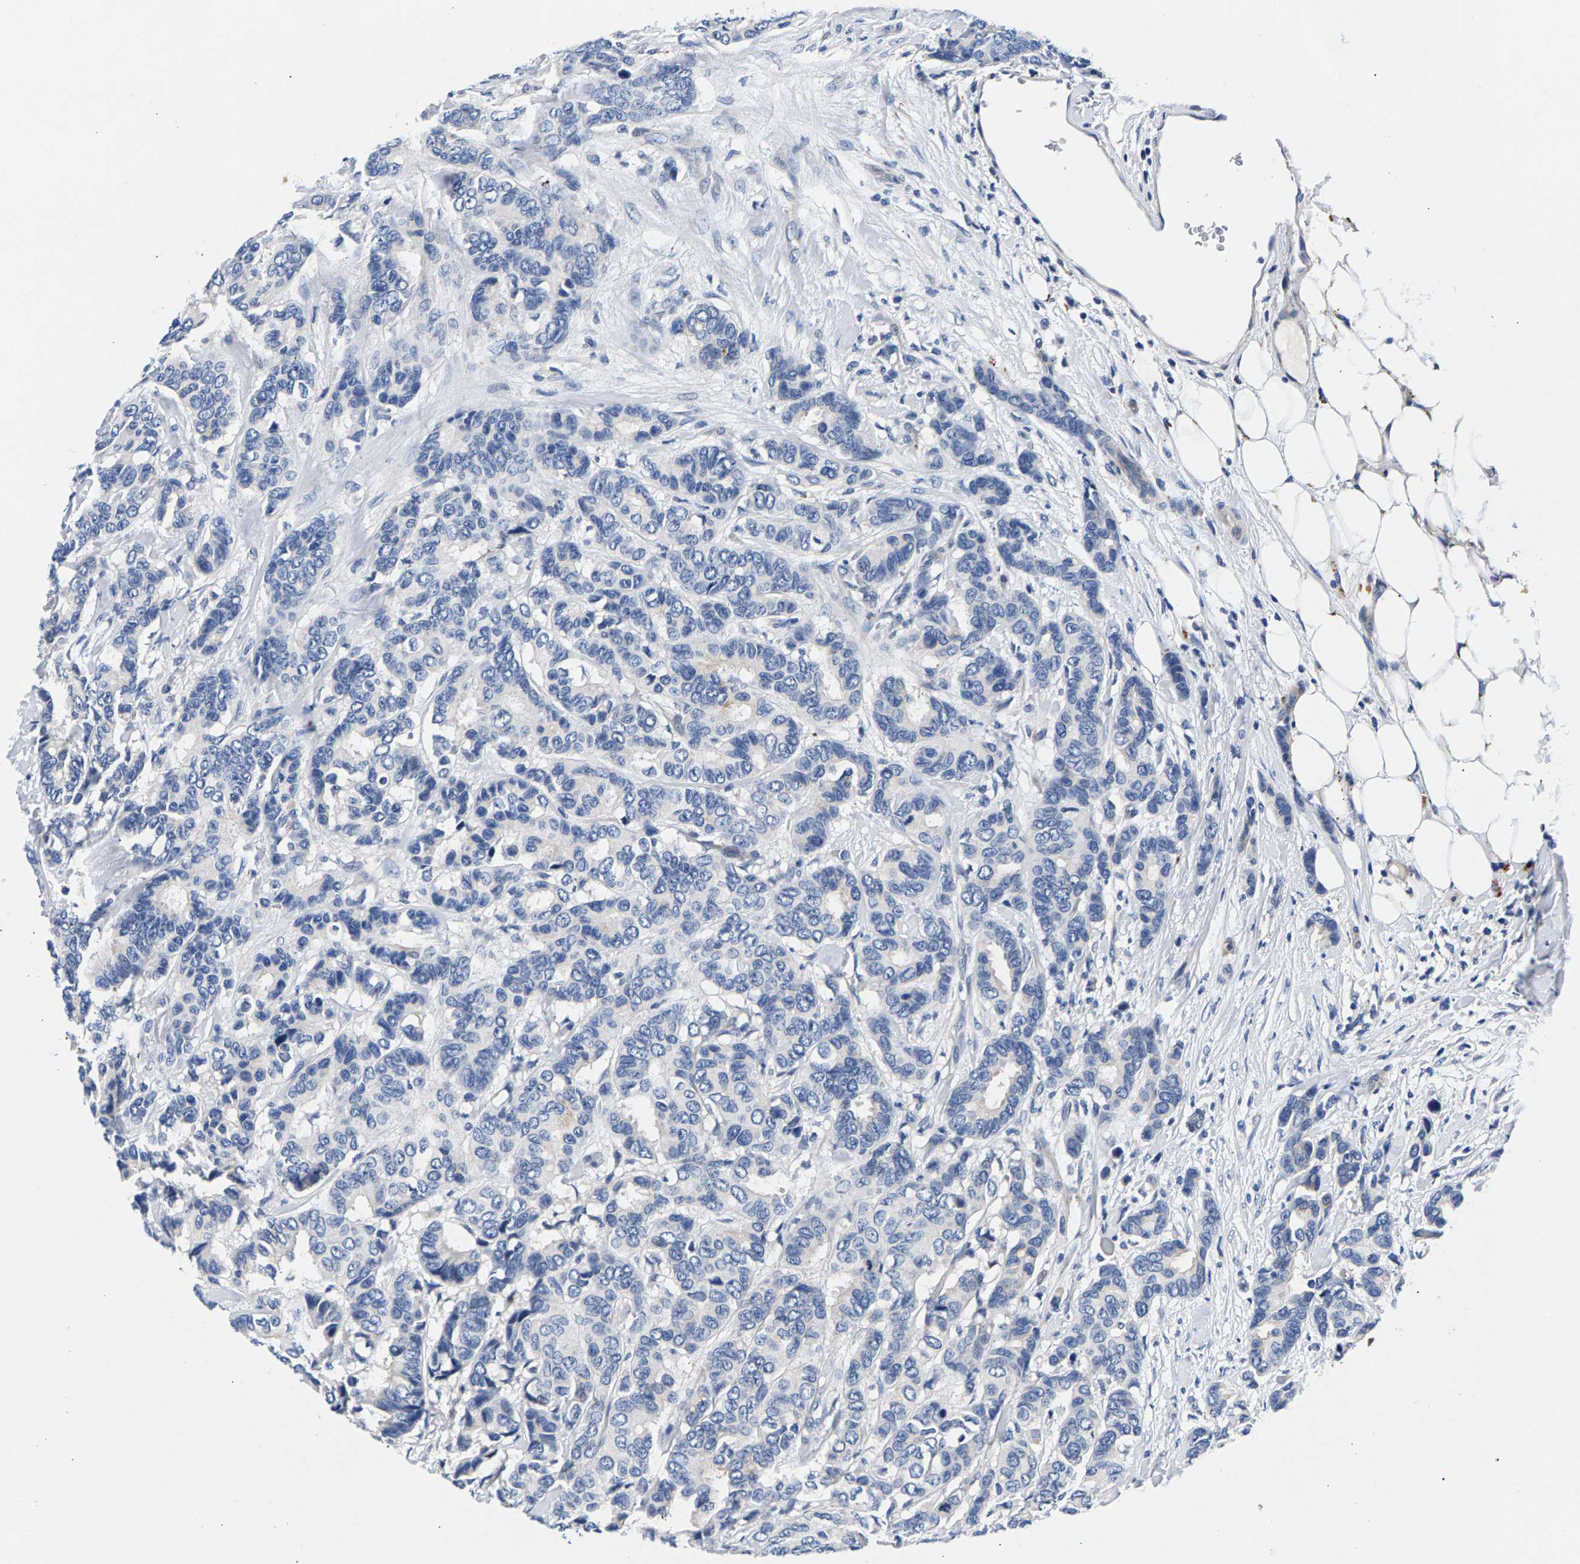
{"staining": {"intensity": "negative", "quantity": "none", "location": "none"}, "tissue": "breast cancer", "cell_type": "Tumor cells", "image_type": "cancer", "snomed": [{"axis": "morphology", "description": "Duct carcinoma"}, {"axis": "topography", "description": "Breast"}], "caption": "Tumor cells are negative for protein expression in human breast cancer (intraductal carcinoma).", "gene": "P2RY4", "patient": {"sex": "female", "age": 87}}